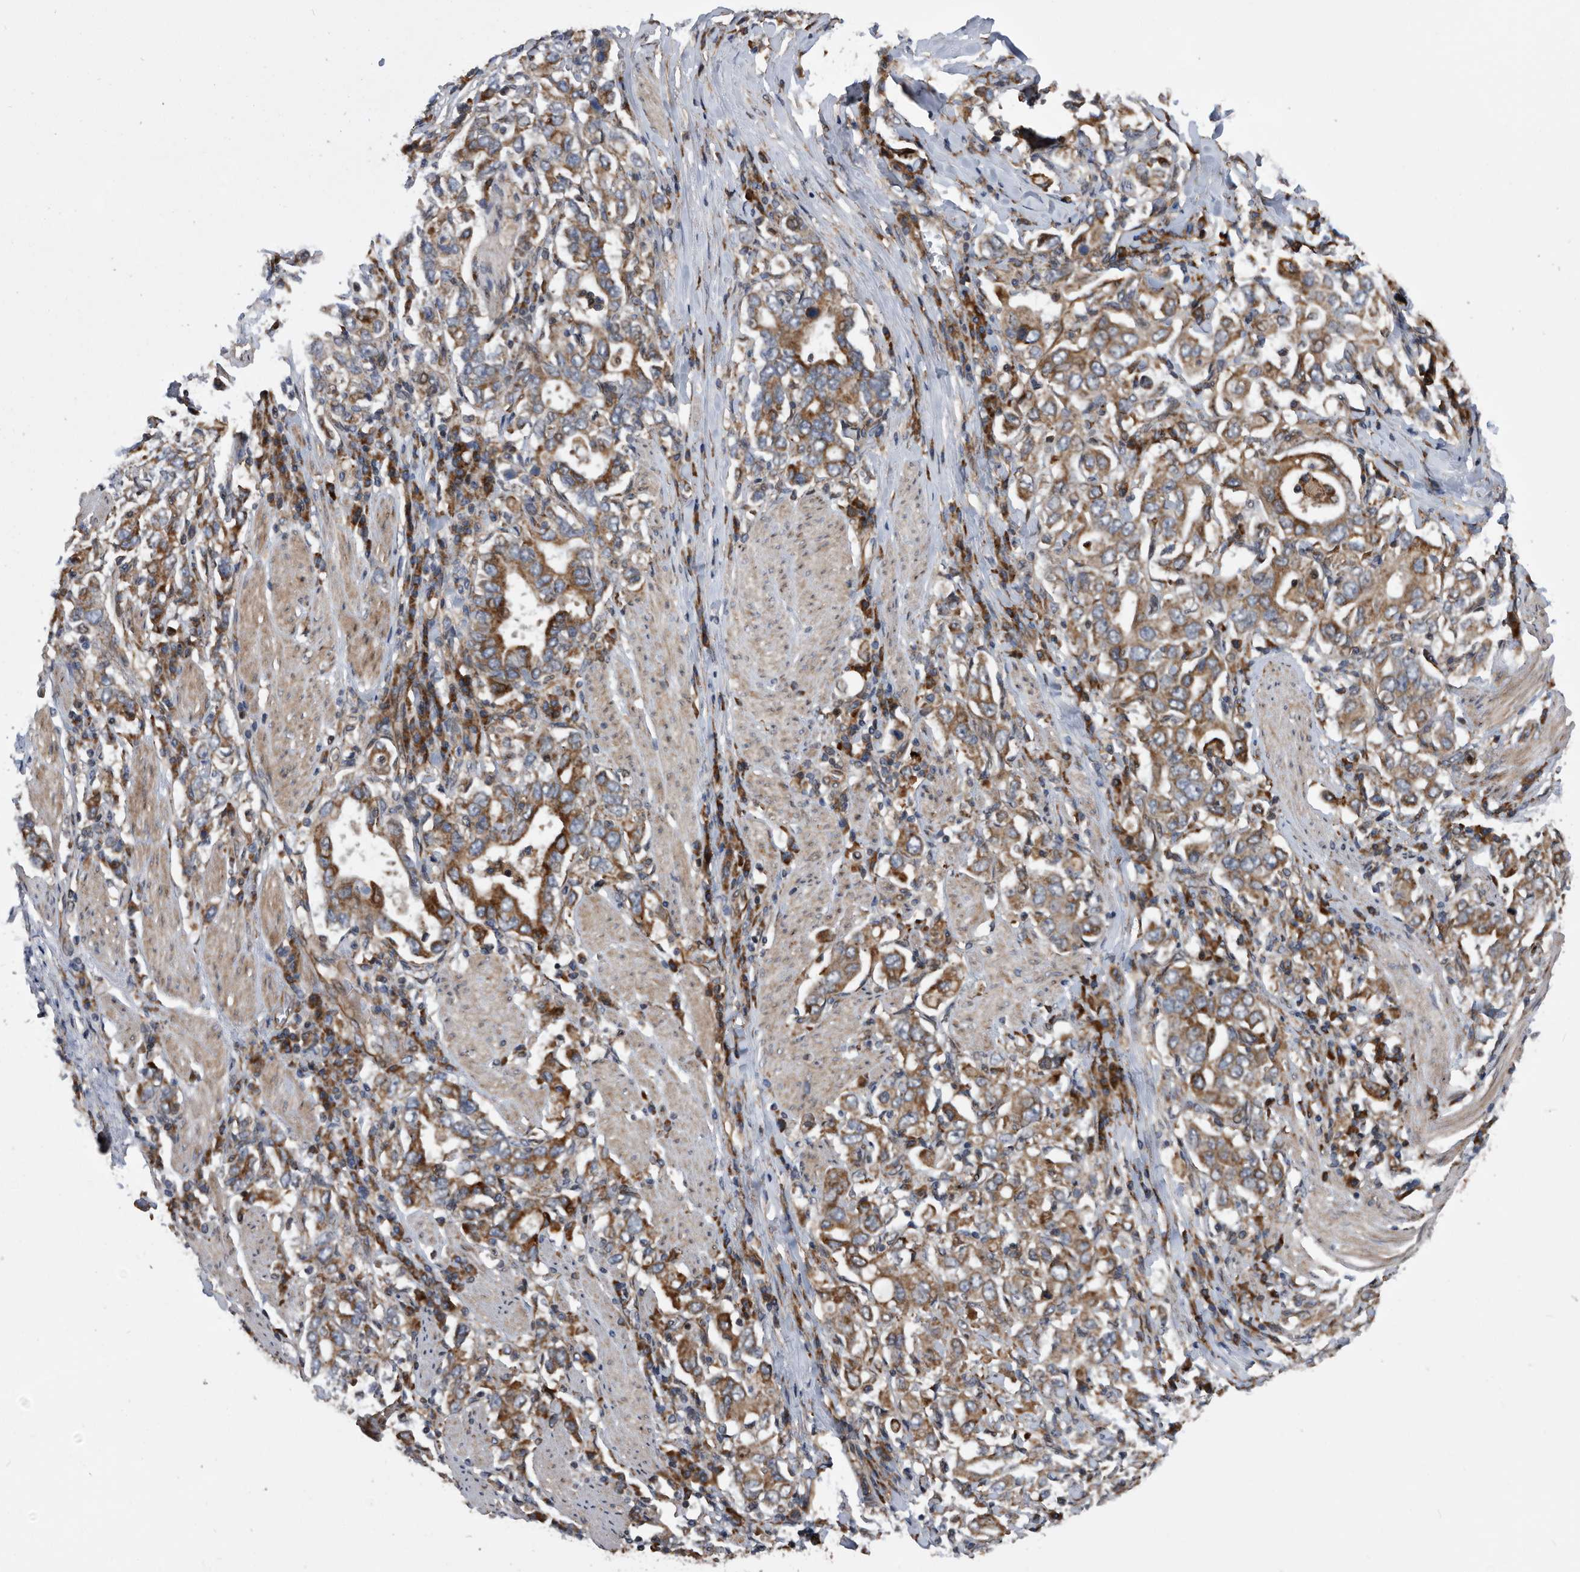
{"staining": {"intensity": "moderate", "quantity": ">75%", "location": "cytoplasmic/membranous"}, "tissue": "stomach cancer", "cell_type": "Tumor cells", "image_type": "cancer", "snomed": [{"axis": "morphology", "description": "Adenocarcinoma, NOS"}, {"axis": "topography", "description": "Stomach, upper"}], "caption": "The image shows staining of stomach cancer (adenocarcinoma), revealing moderate cytoplasmic/membranous protein staining (brown color) within tumor cells.", "gene": "SERINC2", "patient": {"sex": "male", "age": 62}}